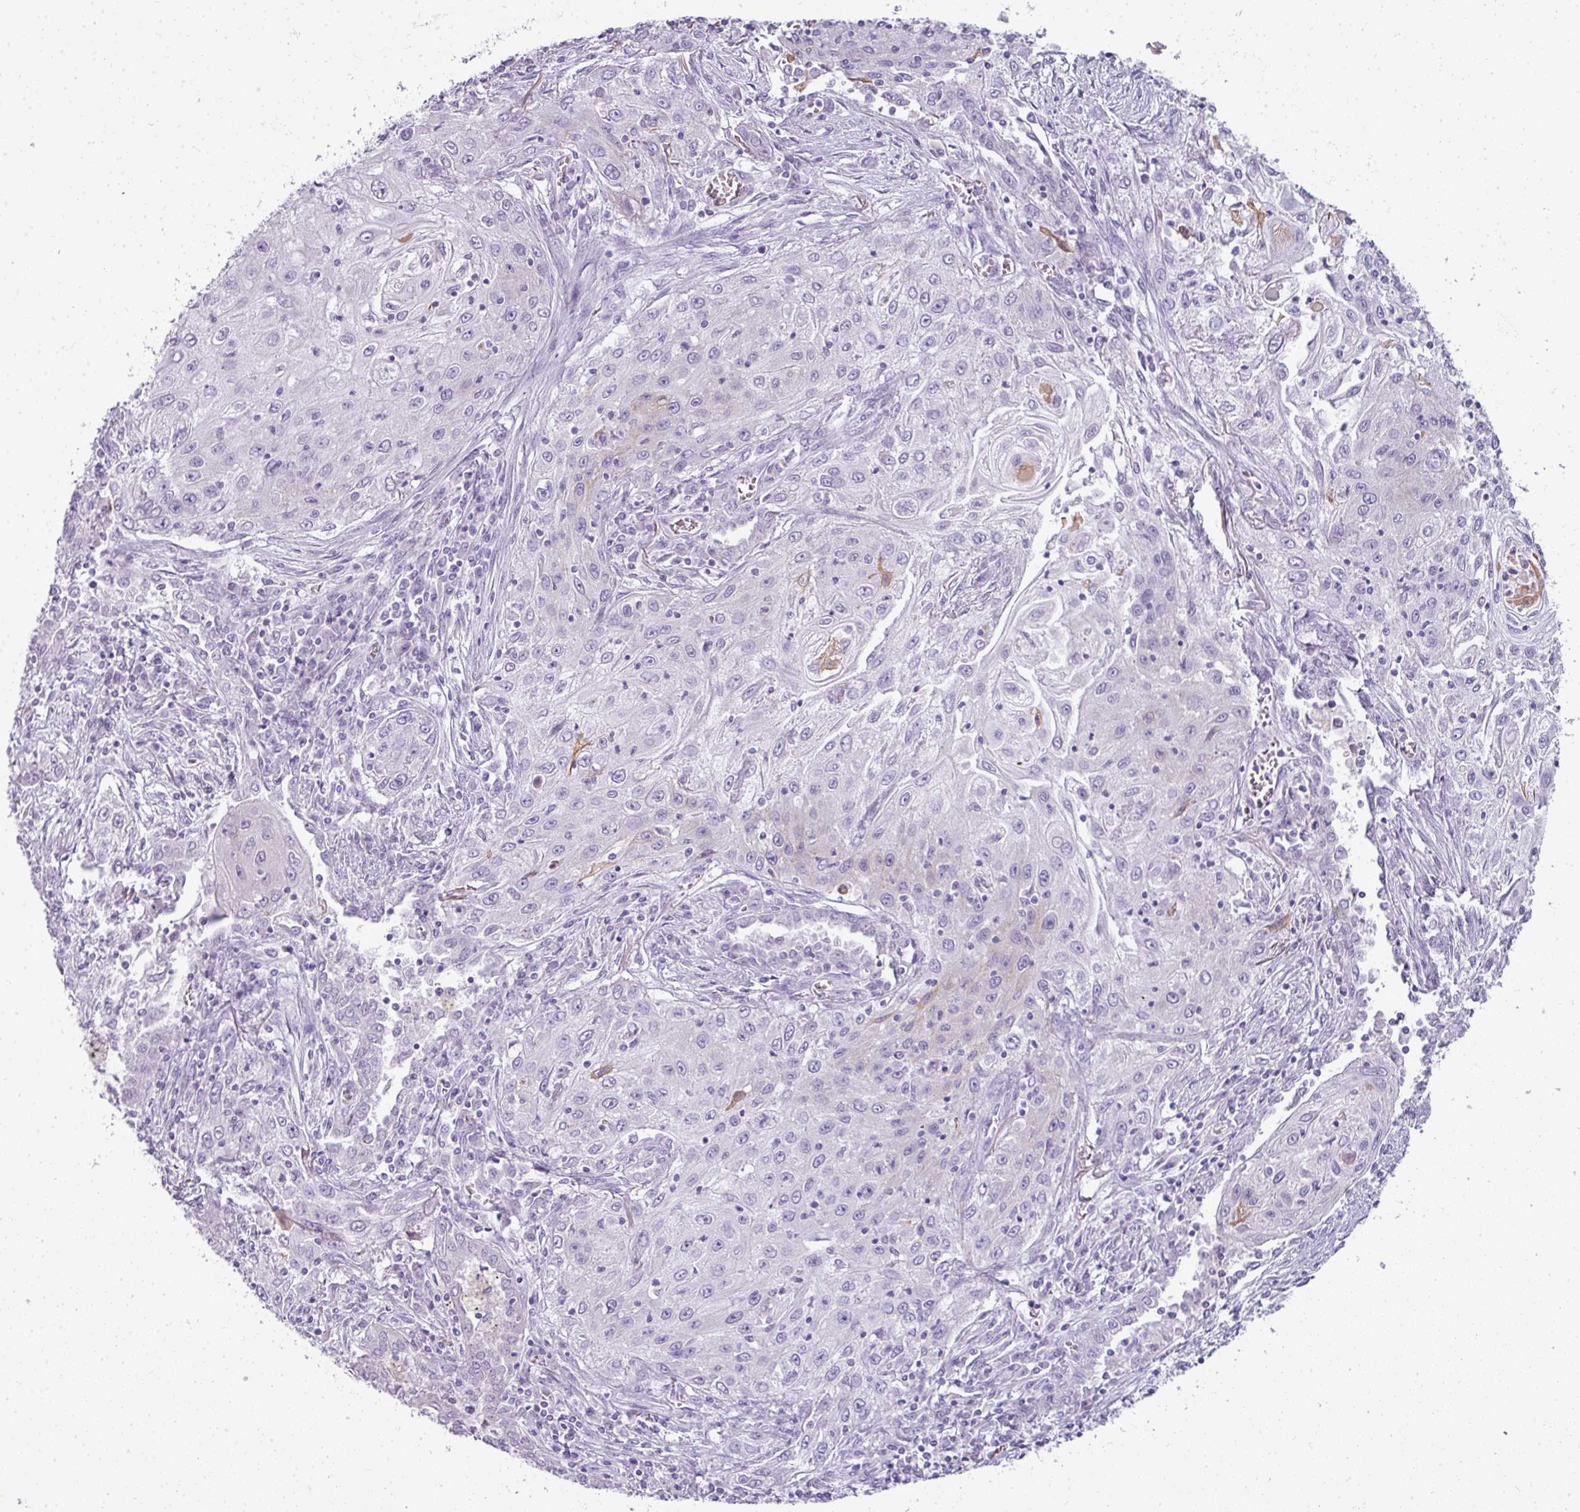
{"staining": {"intensity": "negative", "quantity": "none", "location": "none"}, "tissue": "lung cancer", "cell_type": "Tumor cells", "image_type": "cancer", "snomed": [{"axis": "morphology", "description": "Squamous cell carcinoma, NOS"}, {"axis": "topography", "description": "Lung"}], "caption": "The IHC micrograph has no significant staining in tumor cells of lung cancer tissue.", "gene": "RBMY1F", "patient": {"sex": "female", "age": 69}}